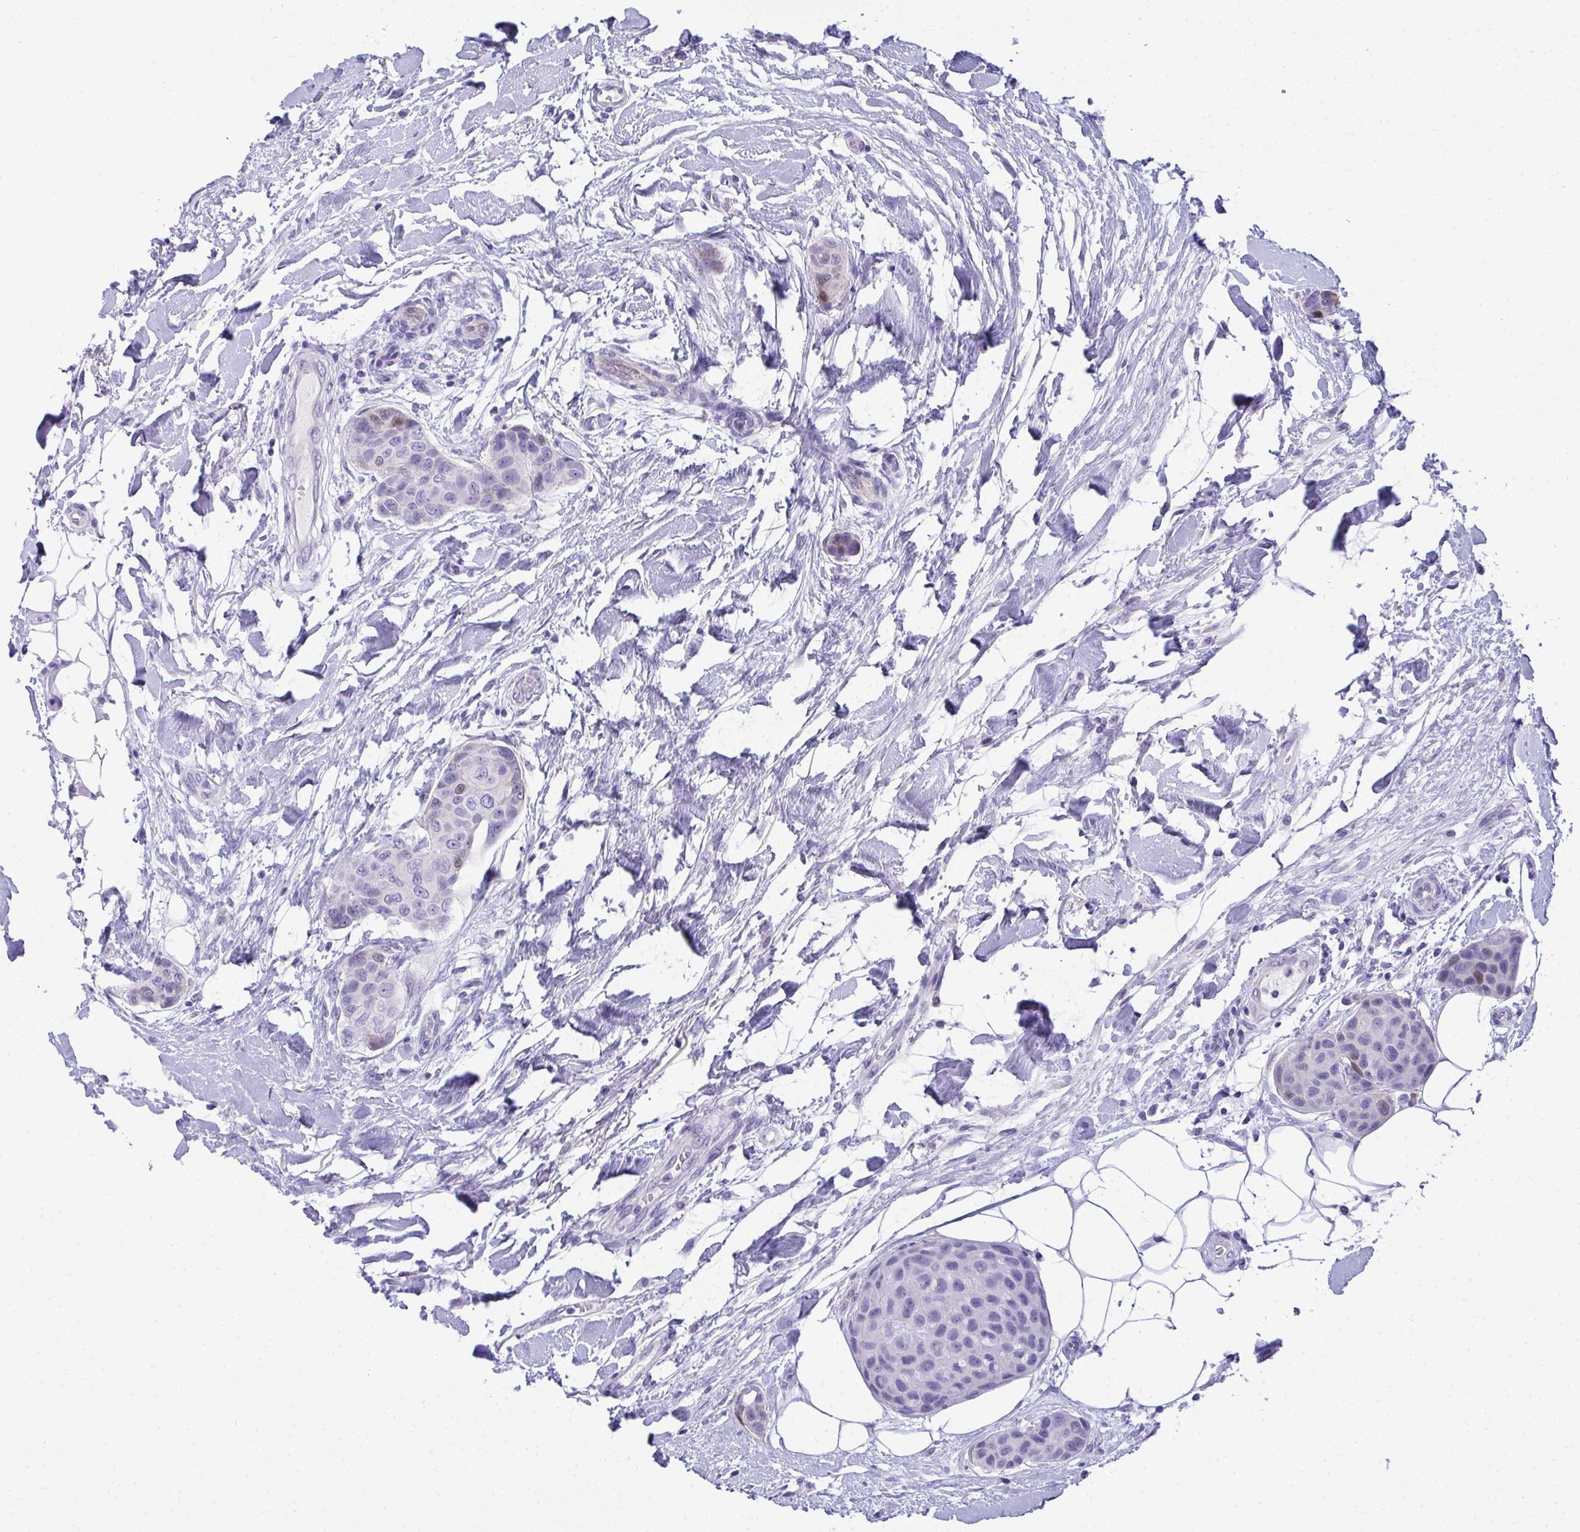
{"staining": {"intensity": "negative", "quantity": "none", "location": "none"}, "tissue": "breast cancer", "cell_type": "Tumor cells", "image_type": "cancer", "snomed": [{"axis": "morphology", "description": "Duct carcinoma"}, {"axis": "topography", "description": "Breast"}, {"axis": "topography", "description": "Lymph node"}], "caption": "A micrograph of human breast invasive ductal carcinoma is negative for staining in tumor cells. (DAB (3,3'-diaminobenzidine) IHC with hematoxylin counter stain).", "gene": "PGM2L1", "patient": {"sex": "female", "age": 80}}